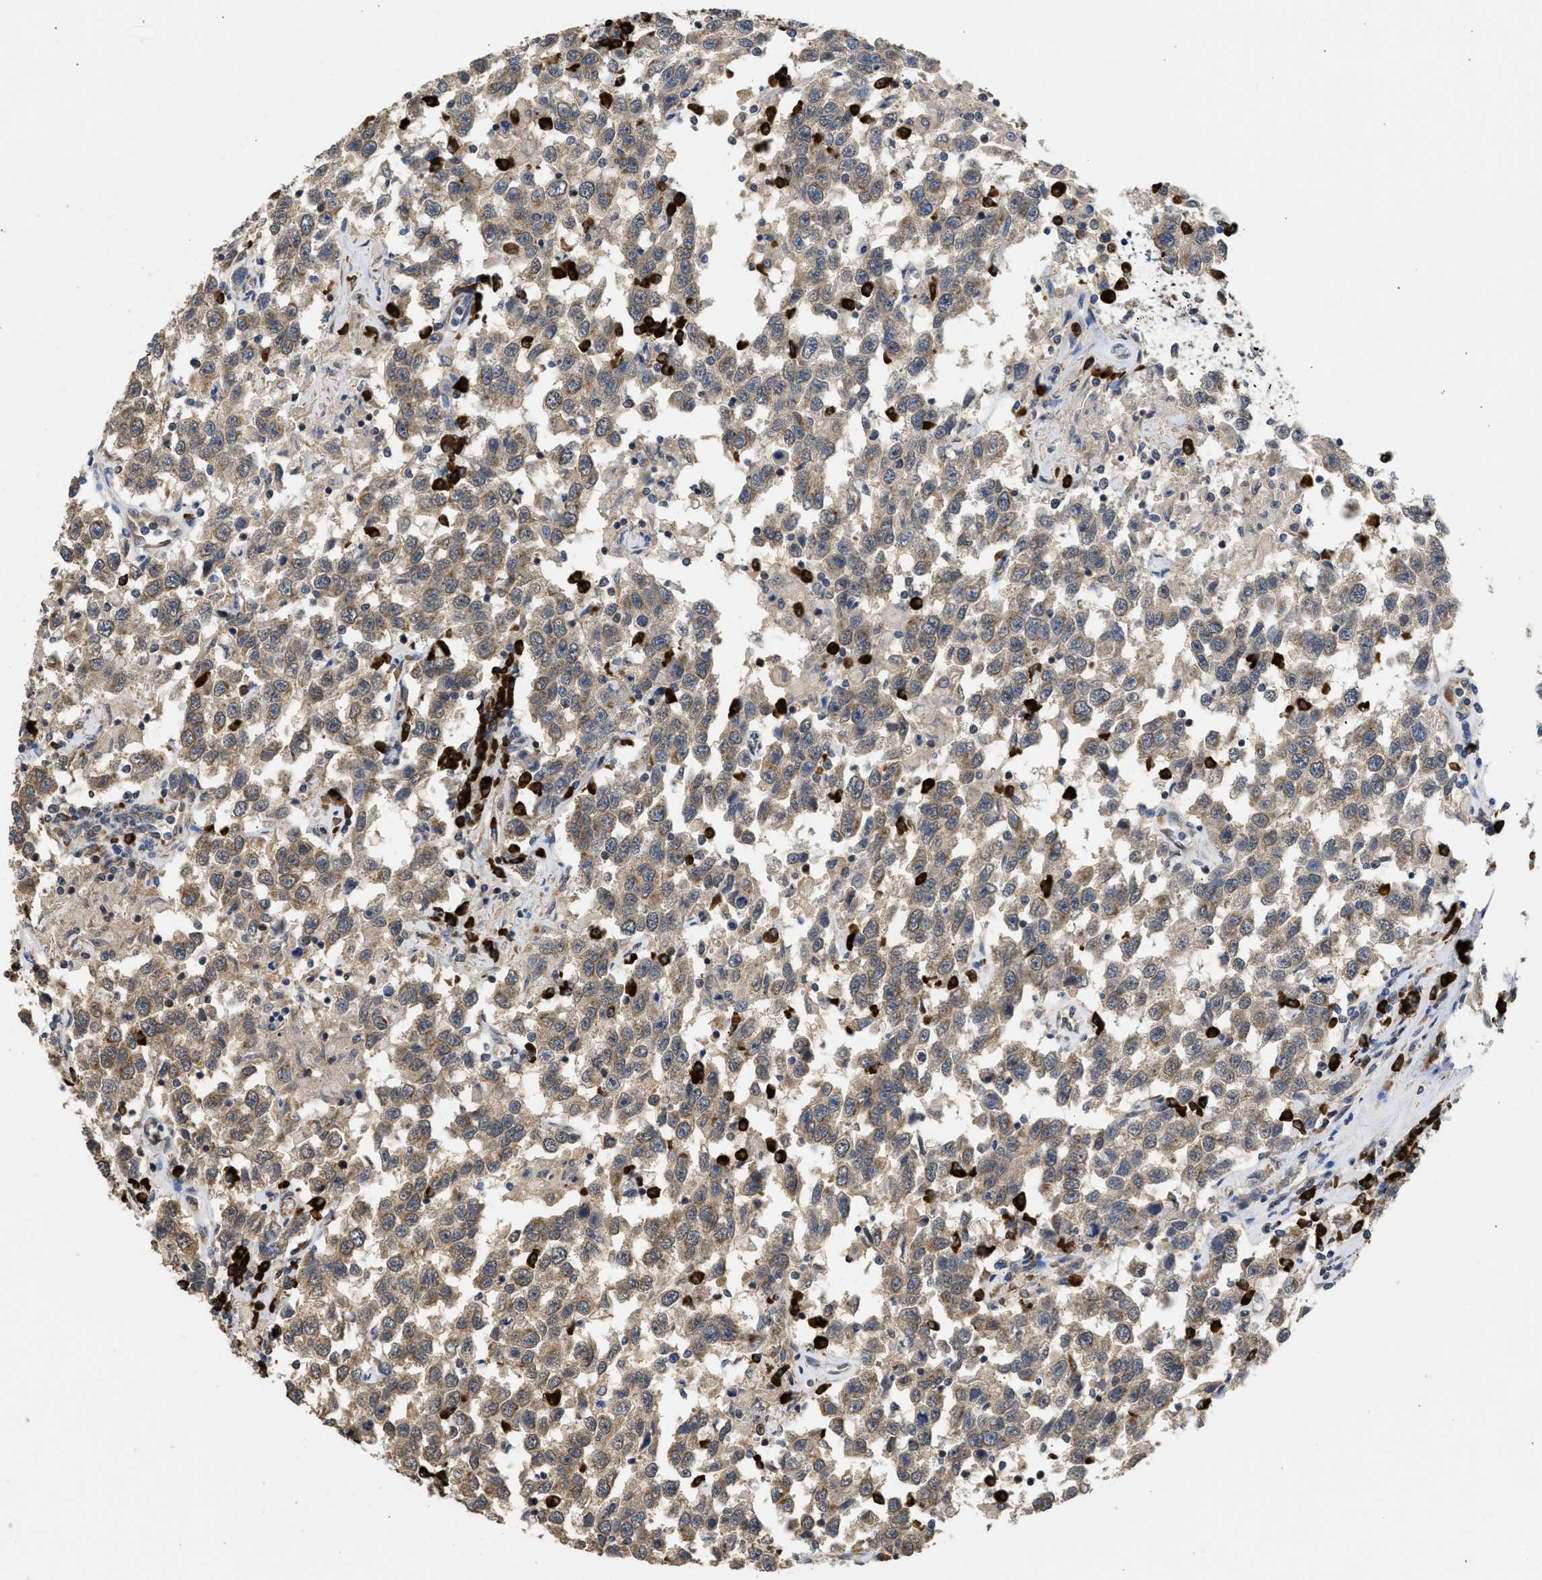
{"staining": {"intensity": "weak", "quantity": ">75%", "location": "cytoplasmic/membranous"}, "tissue": "testis cancer", "cell_type": "Tumor cells", "image_type": "cancer", "snomed": [{"axis": "morphology", "description": "Seminoma, NOS"}, {"axis": "topography", "description": "Testis"}], "caption": "Human testis cancer (seminoma) stained for a protein (brown) shows weak cytoplasmic/membranous positive expression in approximately >75% of tumor cells.", "gene": "DNAJC1", "patient": {"sex": "male", "age": 41}}